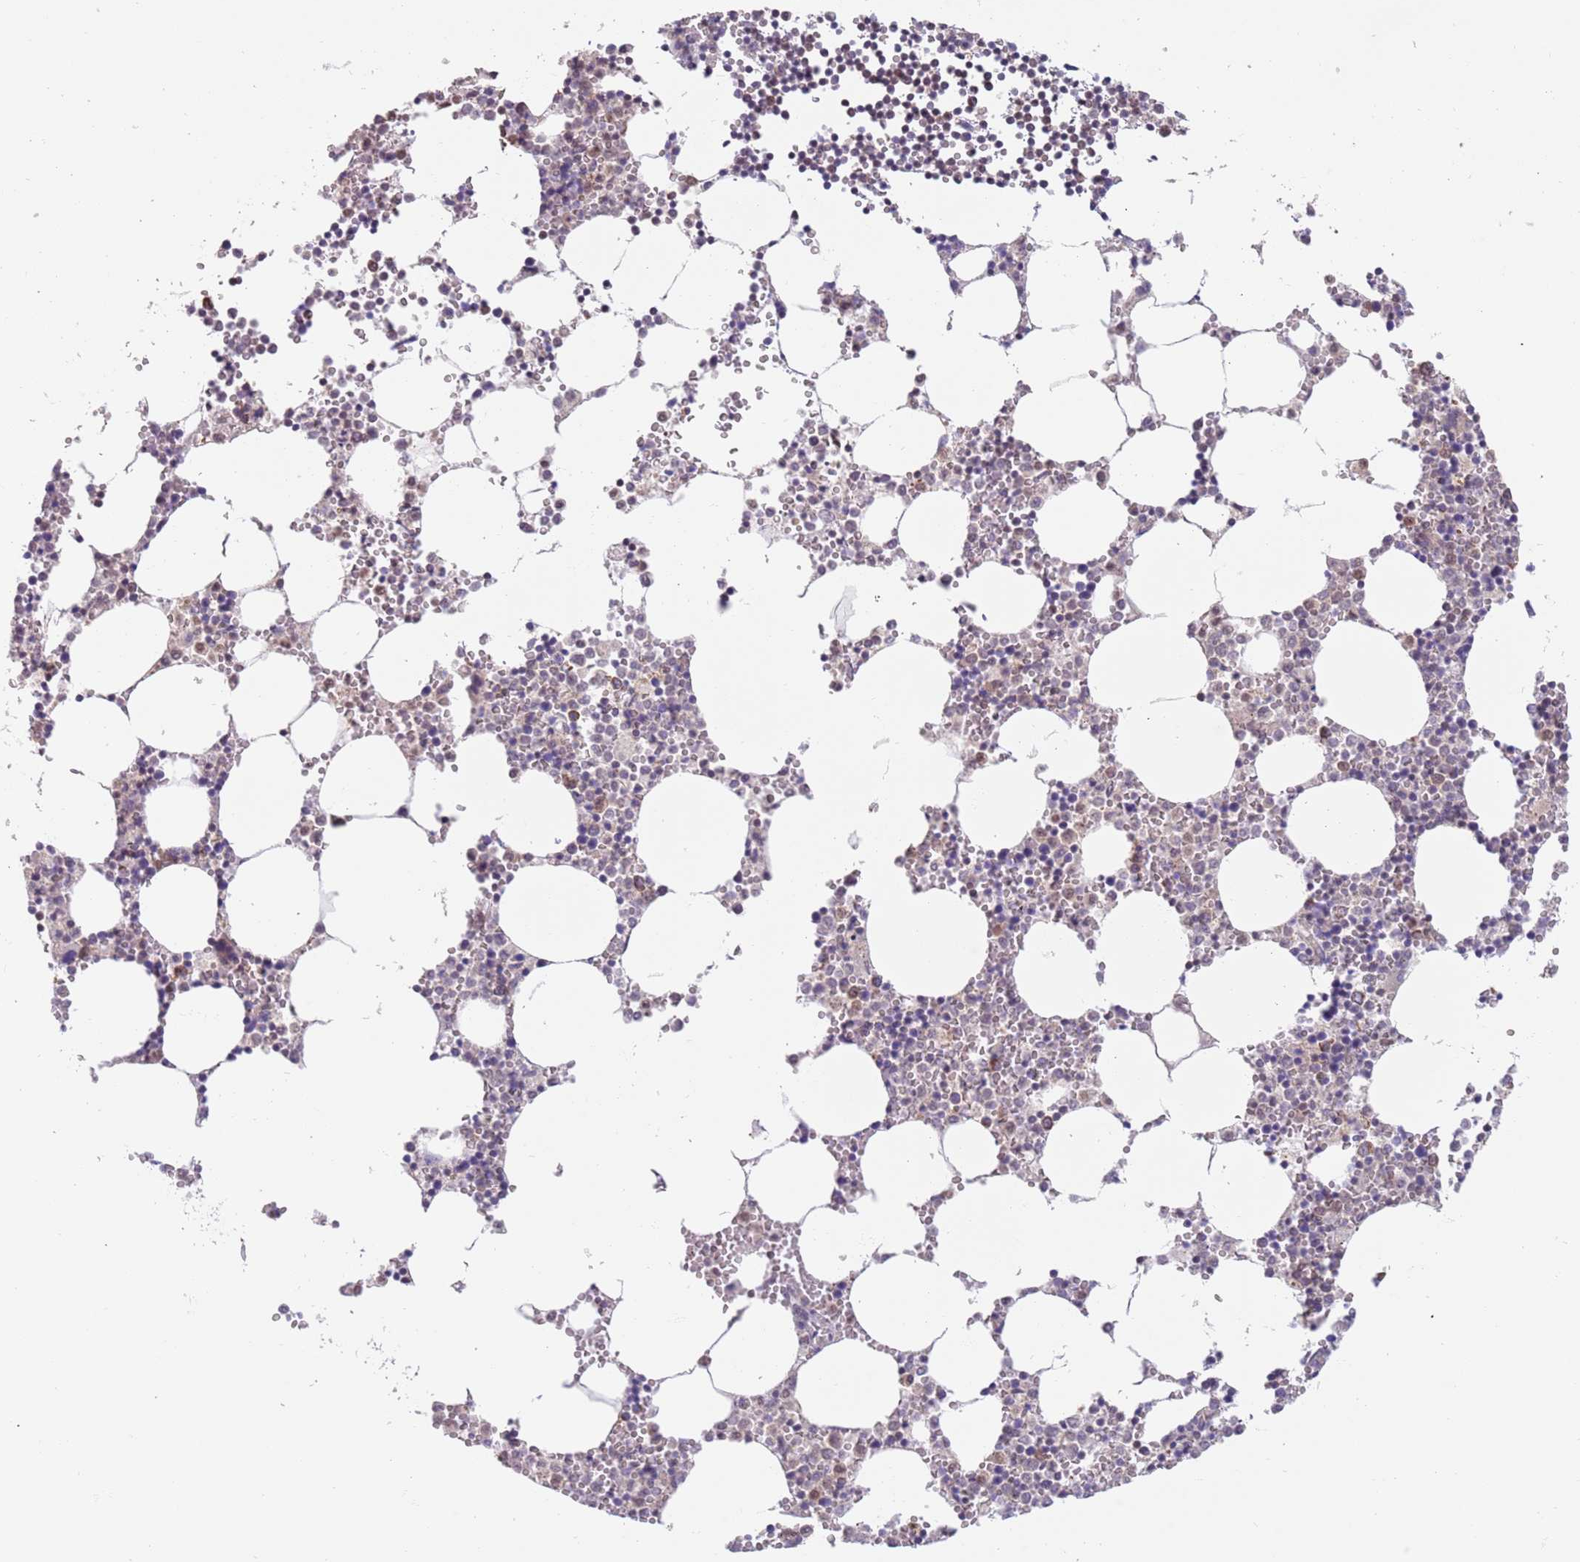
{"staining": {"intensity": "negative", "quantity": "none", "location": "none"}, "tissue": "bone marrow", "cell_type": "Hematopoietic cells", "image_type": "normal", "snomed": [{"axis": "morphology", "description": "Normal tissue, NOS"}, {"axis": "topography", "description": "Bone marrow"}], "caption": "Hematopoietic cells are negative for protein expression in unremarkable human bone marrow. Brightfield microscopy of immunohistochemistry stained with DAB (brown) and hematoxylin (blue), captured at high magnification.", "gene": "TIMM13", "patient": {"sex": "female", "age": 64}}